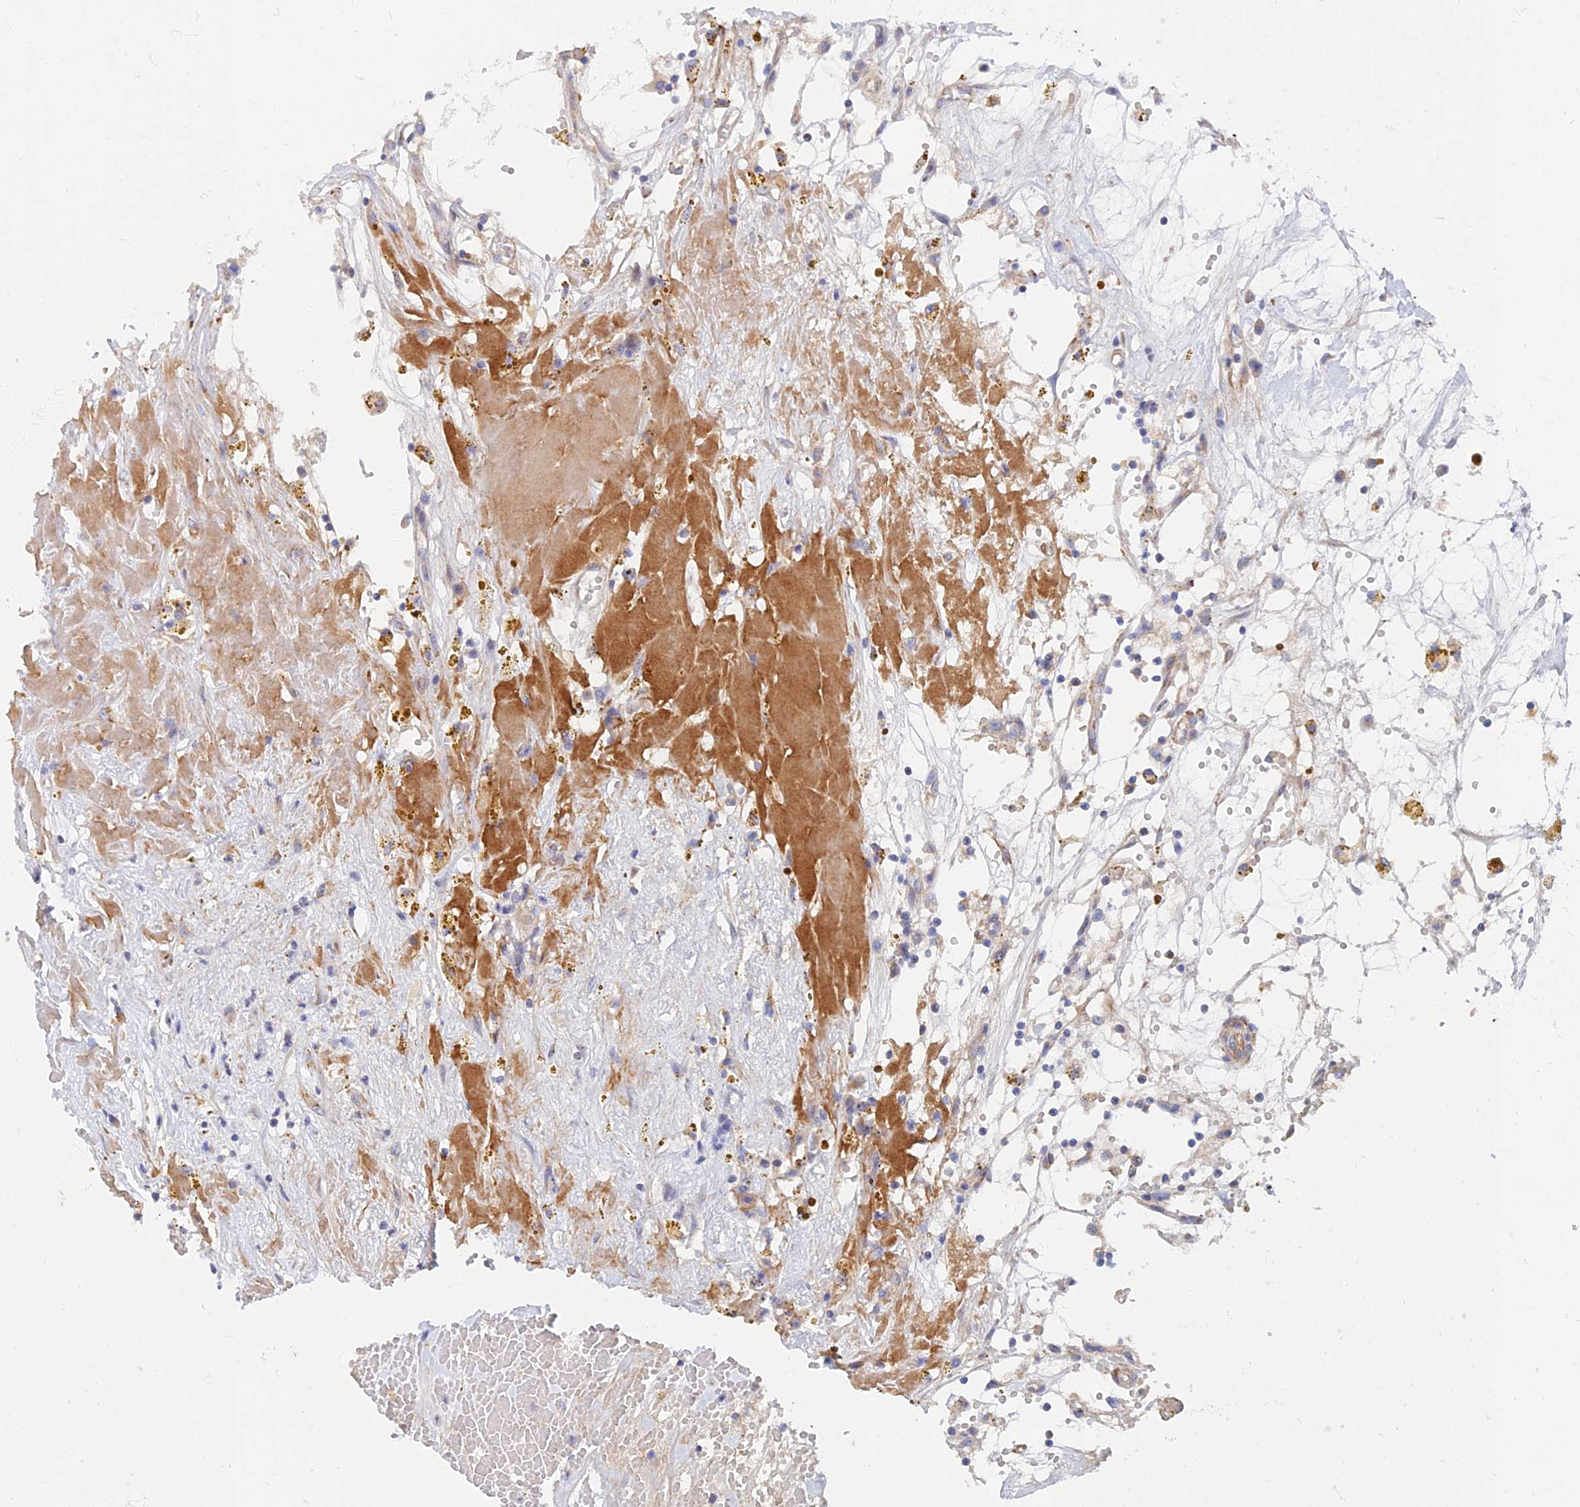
{"staining": {"intensity": "weak", "quantity": "25%-75%", "location": "cytoplasmic/membranous"}, "tissue": "renal cancer", "cell_type": "Tumor cells", "image_type": "cancer", "snomed": [{"axis": "morphology", "description": "Adenocarcinoma, NOS"}, {"axis": "topography", "description": "Kidney"}], "caption": "Immunohistochemistry (IHC) (DAB) staining of human renal cancer (adenocarcinoma) shows weak cytoplasmic/membranous protein positivity in approximately 25%-75% of tumor cells.", "gene": "TMEM44", "patient": {"sex": "male", "age": 56}}